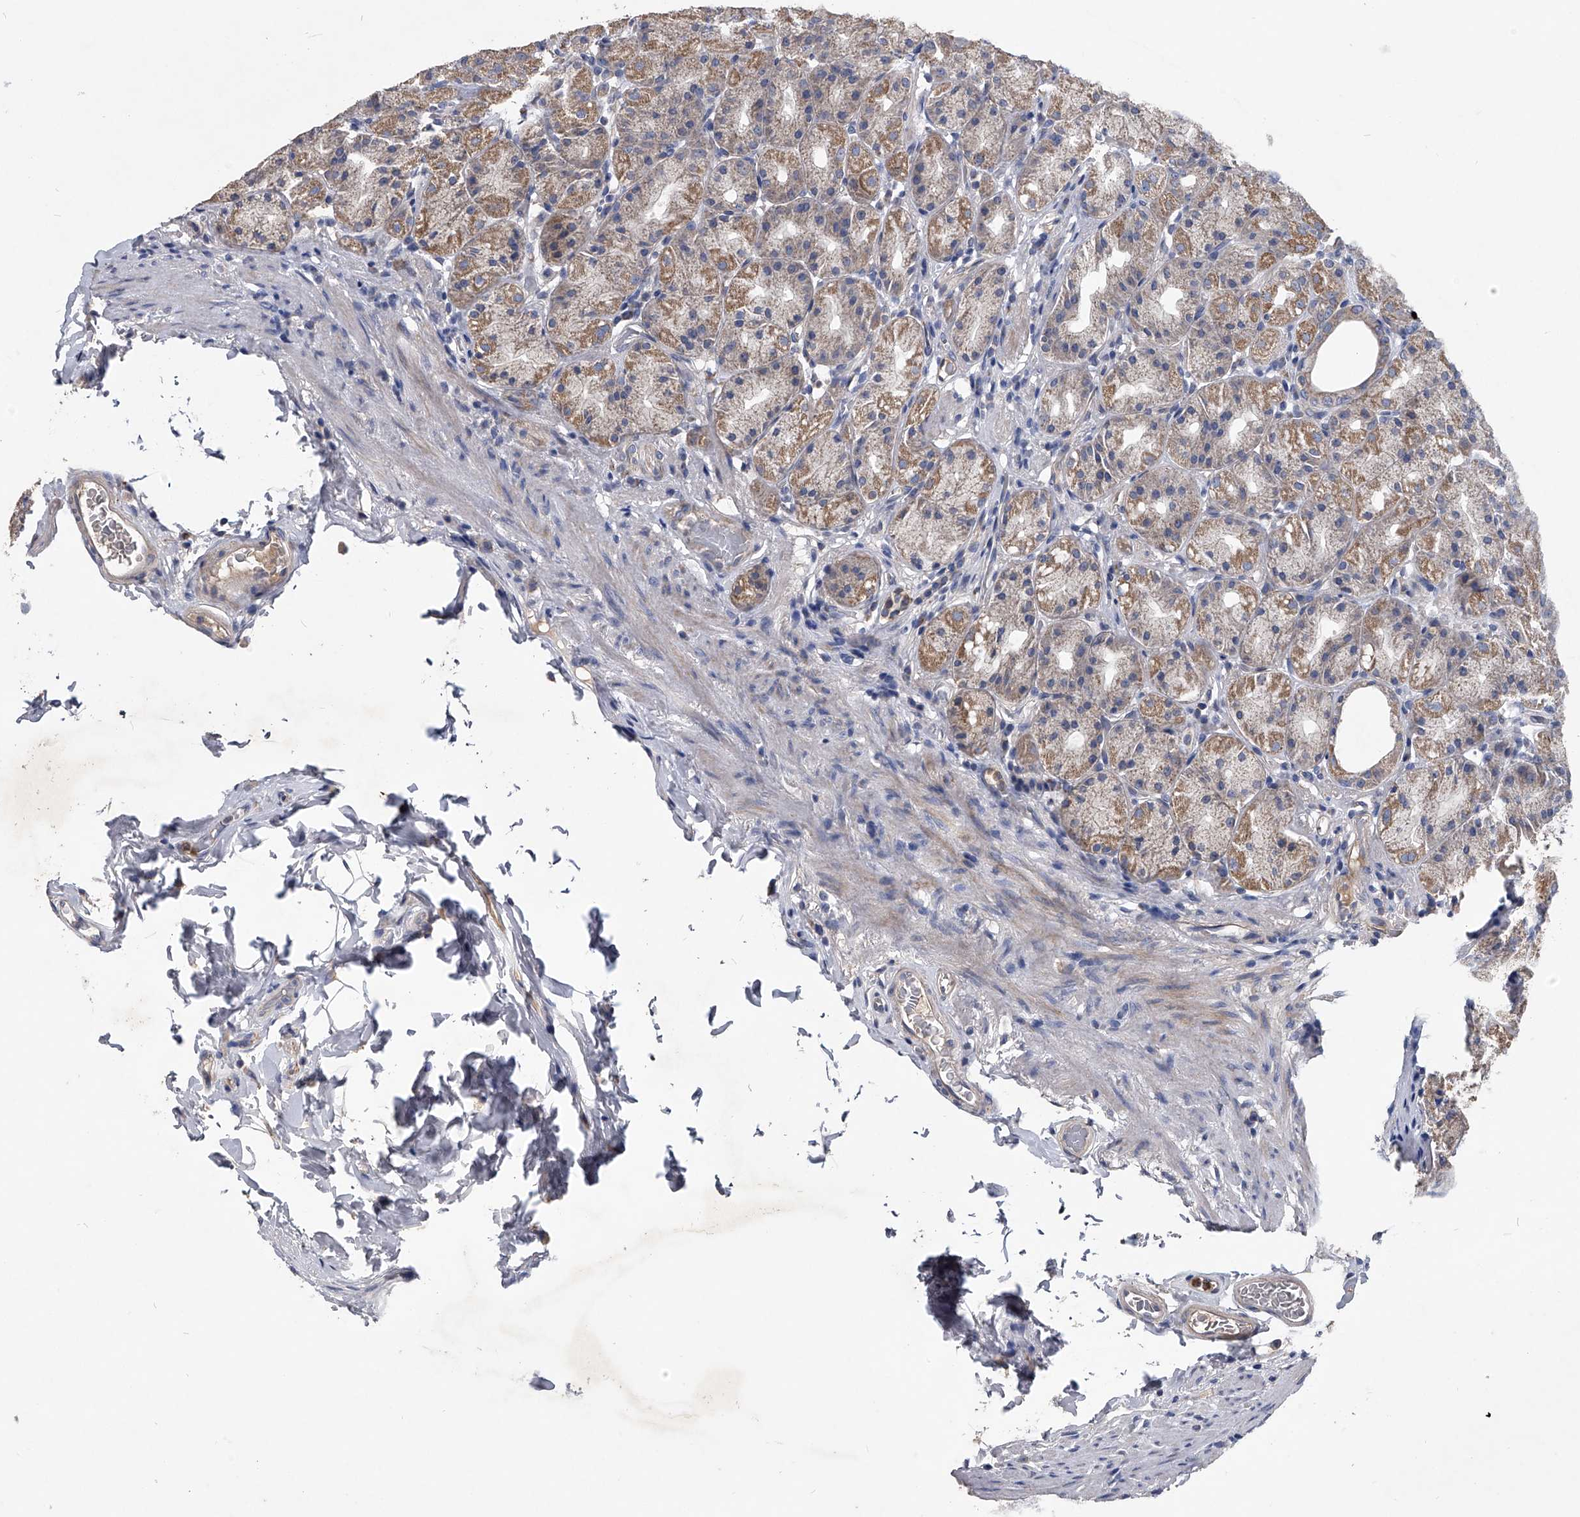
{"staining": {"intensity": "moderate", "quantity": "25%-75%", "location": "cytoplasmic/membranous"}, "tissue": "stomach", "cell_type": "Glandular cells", "image_type": "normal", "snomed": [{"axis": "morphology", "description": "Normal tissue, NOS"}, {"axis": "topography", "description": "Stomach, upper"}], "caption": "Immunohistochemistry of unremarkable human stomach shows medium levels of moderate cytoplasmic/membranous positivity in approximately 25%-75% of glandular cells.", "gene": "NRP1", "patient": {"sex": "male", "age": 68}}